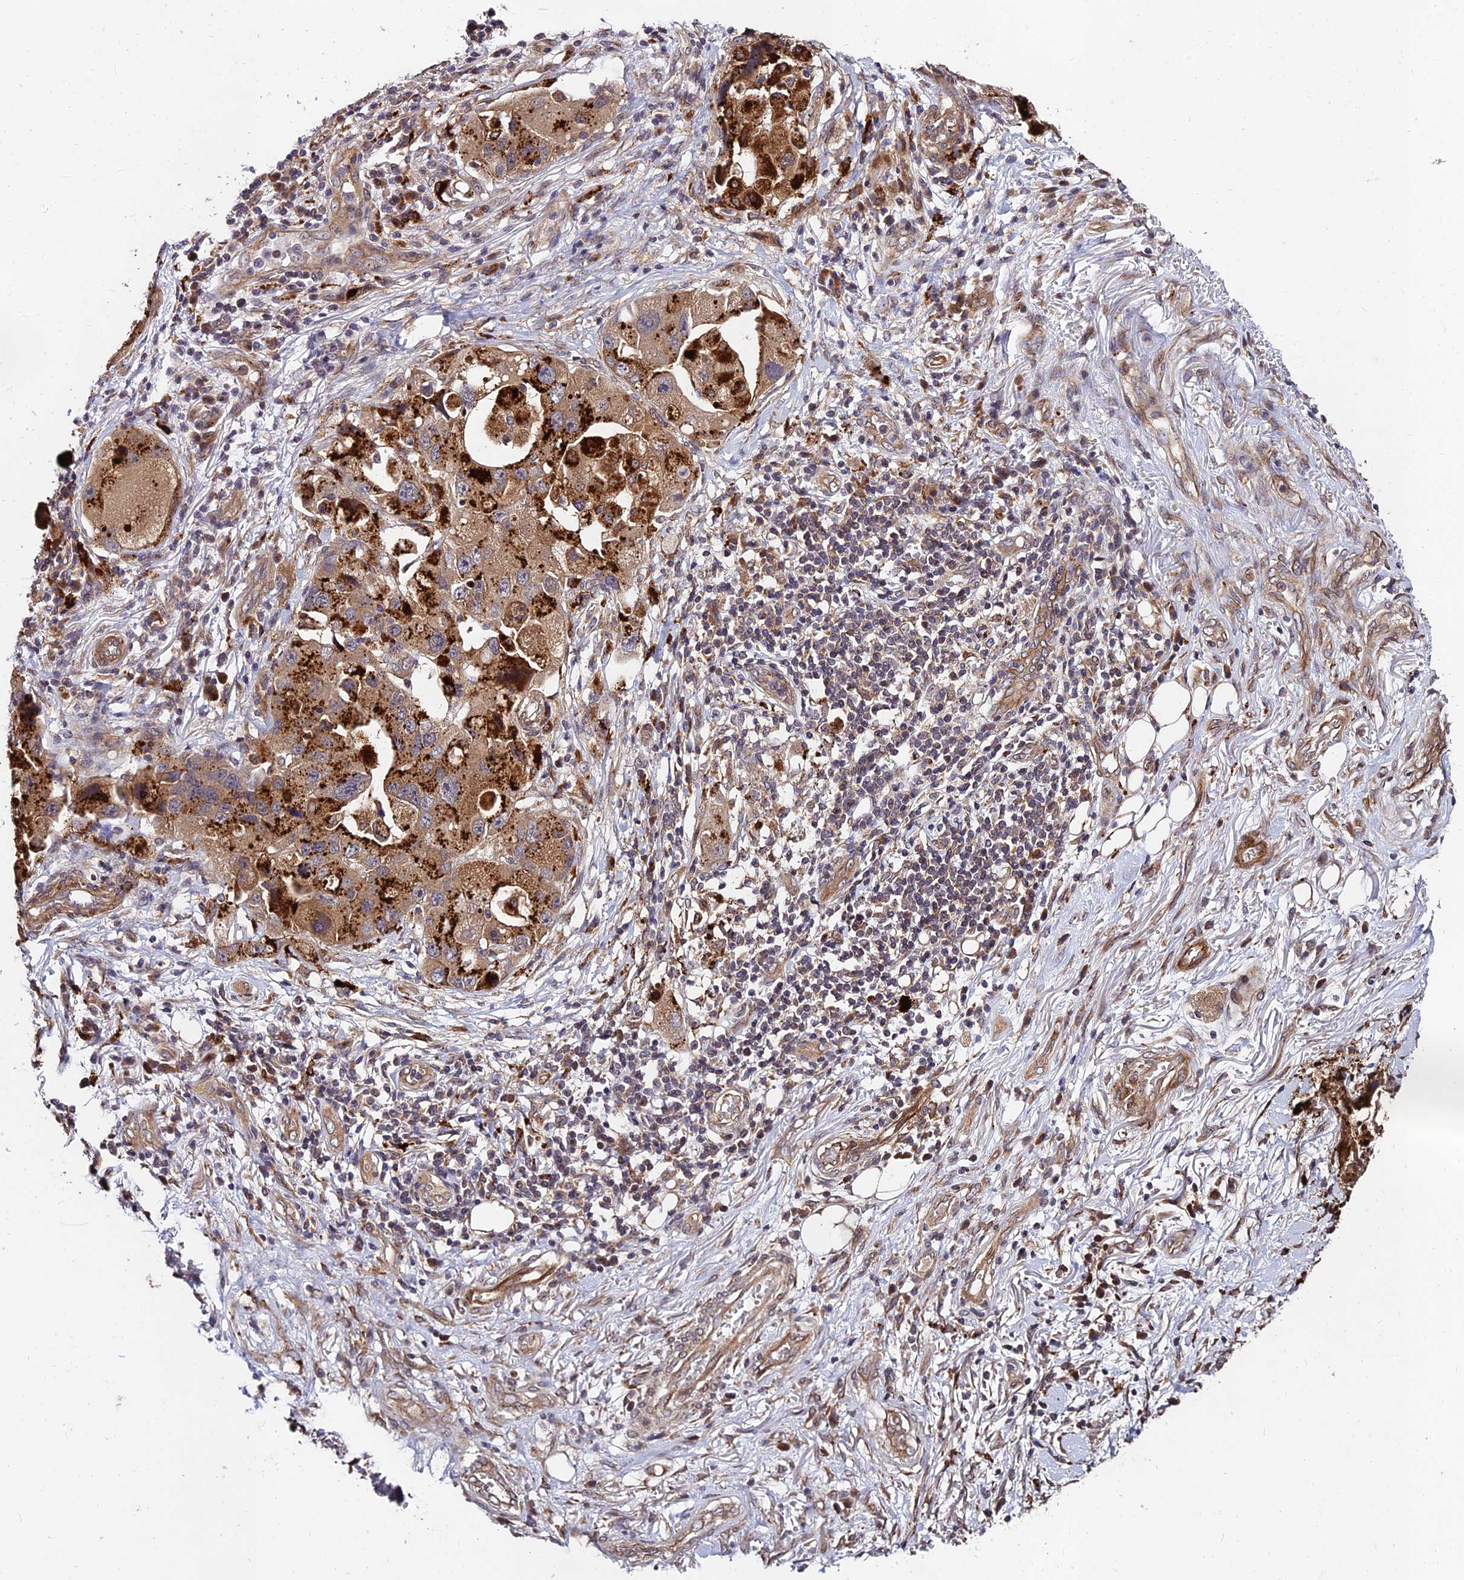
{"staining": {"intensity": "strong", "quantity": ">75%", "location": "cytoplasmic/membranous"}, "tissue": "lung cancer", "cell_type": "Tumor cells", "image_type": "cancer", "snomed": [{"axis": "morphology", "description": "Adenocarcinoma, NOS"}, {"axis": "topography", "description": "Lung"}], "caption": "Protein expression analysis of human lung adenocarcinoma reveals strong cytoplasmic/membranous staining in about >75% of tumor cells. (Stains: DAB (3,3'-diaminobenzidine) in brown, nuclei in blue, Microscopy: brightfield microscopy at high magnification).", "gene": "MKKS", "patient": {"sex": "female", "age": 54}}